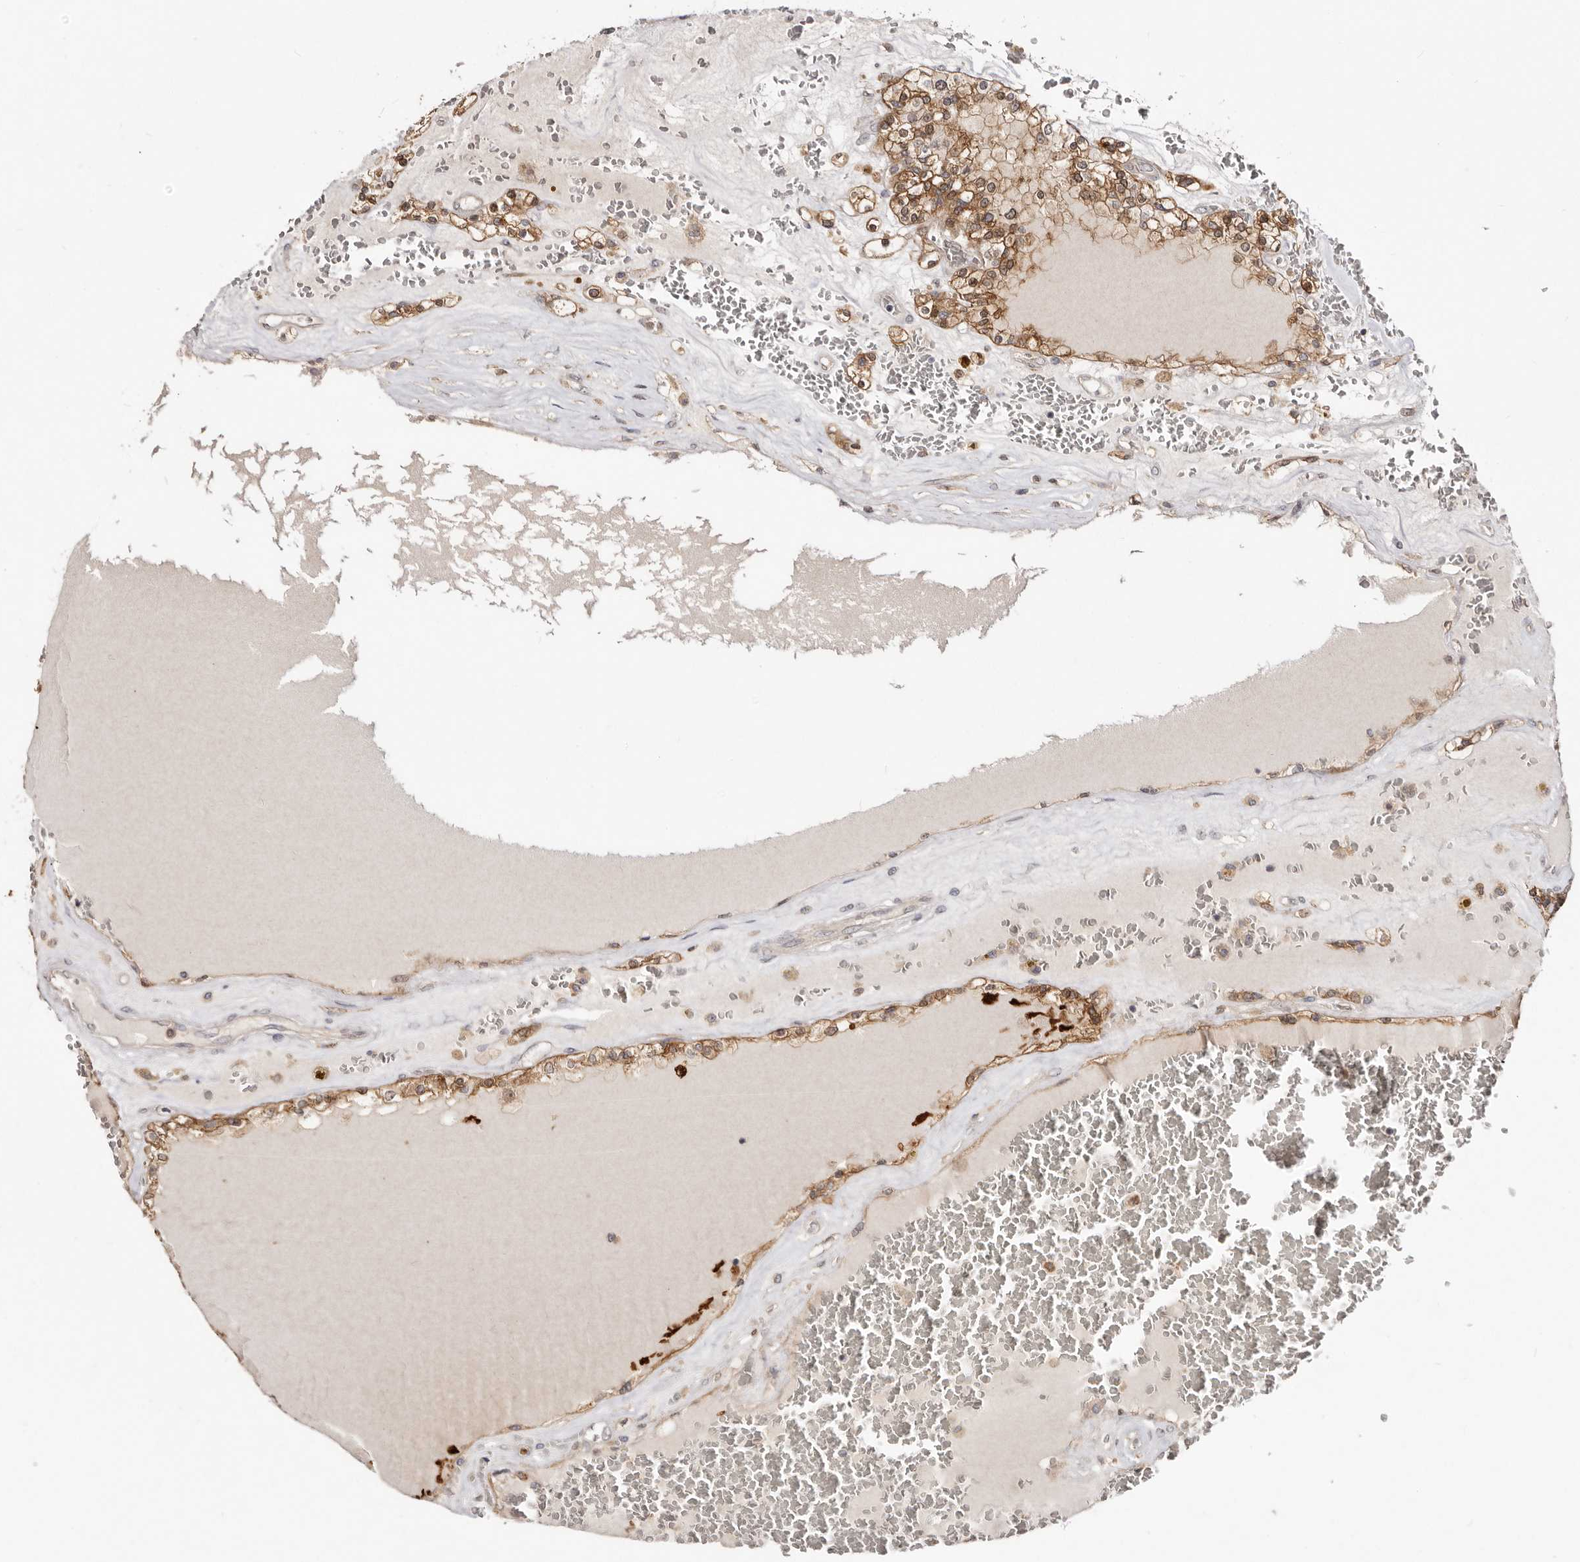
{"staining": {"intensity": "moderate", "quantity": ">75%", "location": "cytoplasmic/membranous"}, "tissue": "renal cancer", "cell_type": "Tumor cells", "image_type": "cancer", "snomed": [{"axis": "morphology", "description": "Adenocarcinoma, NOS"}, {"axis": "topography", "description": "Kidney"}], "caption": "Renal adenocarcinoma tissue exhibits moderate cytoplasmic/membranous positivity in about >75% of tumor cells, visualized by immunohistochemistry. The staining is performed using DAB (3,3'-diaminobenzidine) brown chromogen to label protein expression. The nuclei are counter-stained blue using hematoxylin.", "gene": "TC2N", "patient": {"sex": "female", "age": 56}}